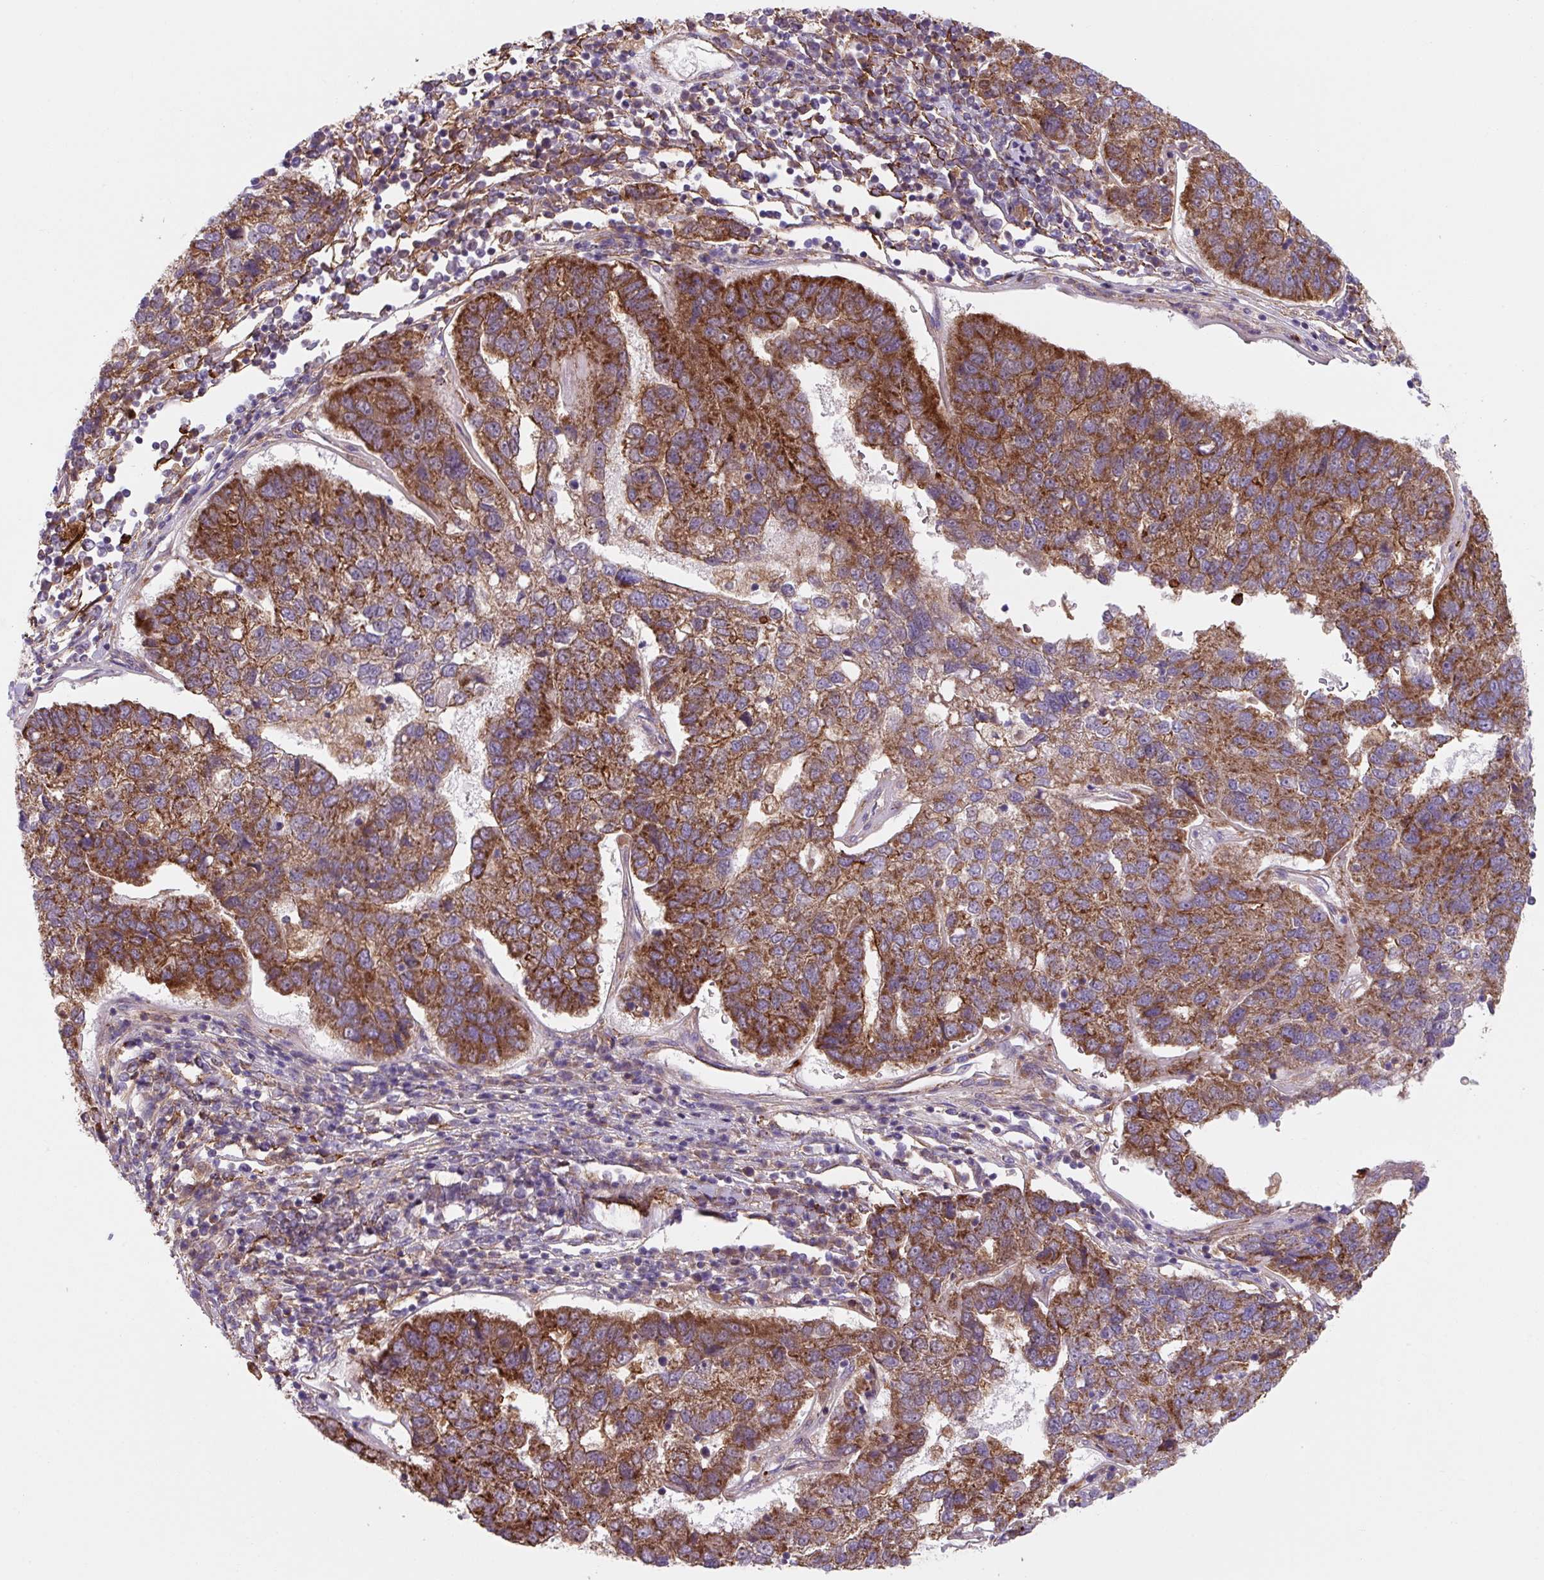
{"staining": {"intensity": "moderate", "quantity": ">75%", "location": "cytoplasmic/membranous"}, "tissue": "pancreatic cancer", "cell_type": "Tumor cells", "image_type": "cancer", "snomed": [{"axis": "morphology", "description": "Adenocarcinoma, NOS"}, {"axis": "topography", "description": "Pancreas"}], "caption": "About >75% of tumor cells in human pancreatic cancer show moderate cytoplasmic/membranous protein expression as visualized by brown immunohistochemical staining.", "gene": "DHFR2", "patient": {"sex": "female", "age": 61}}